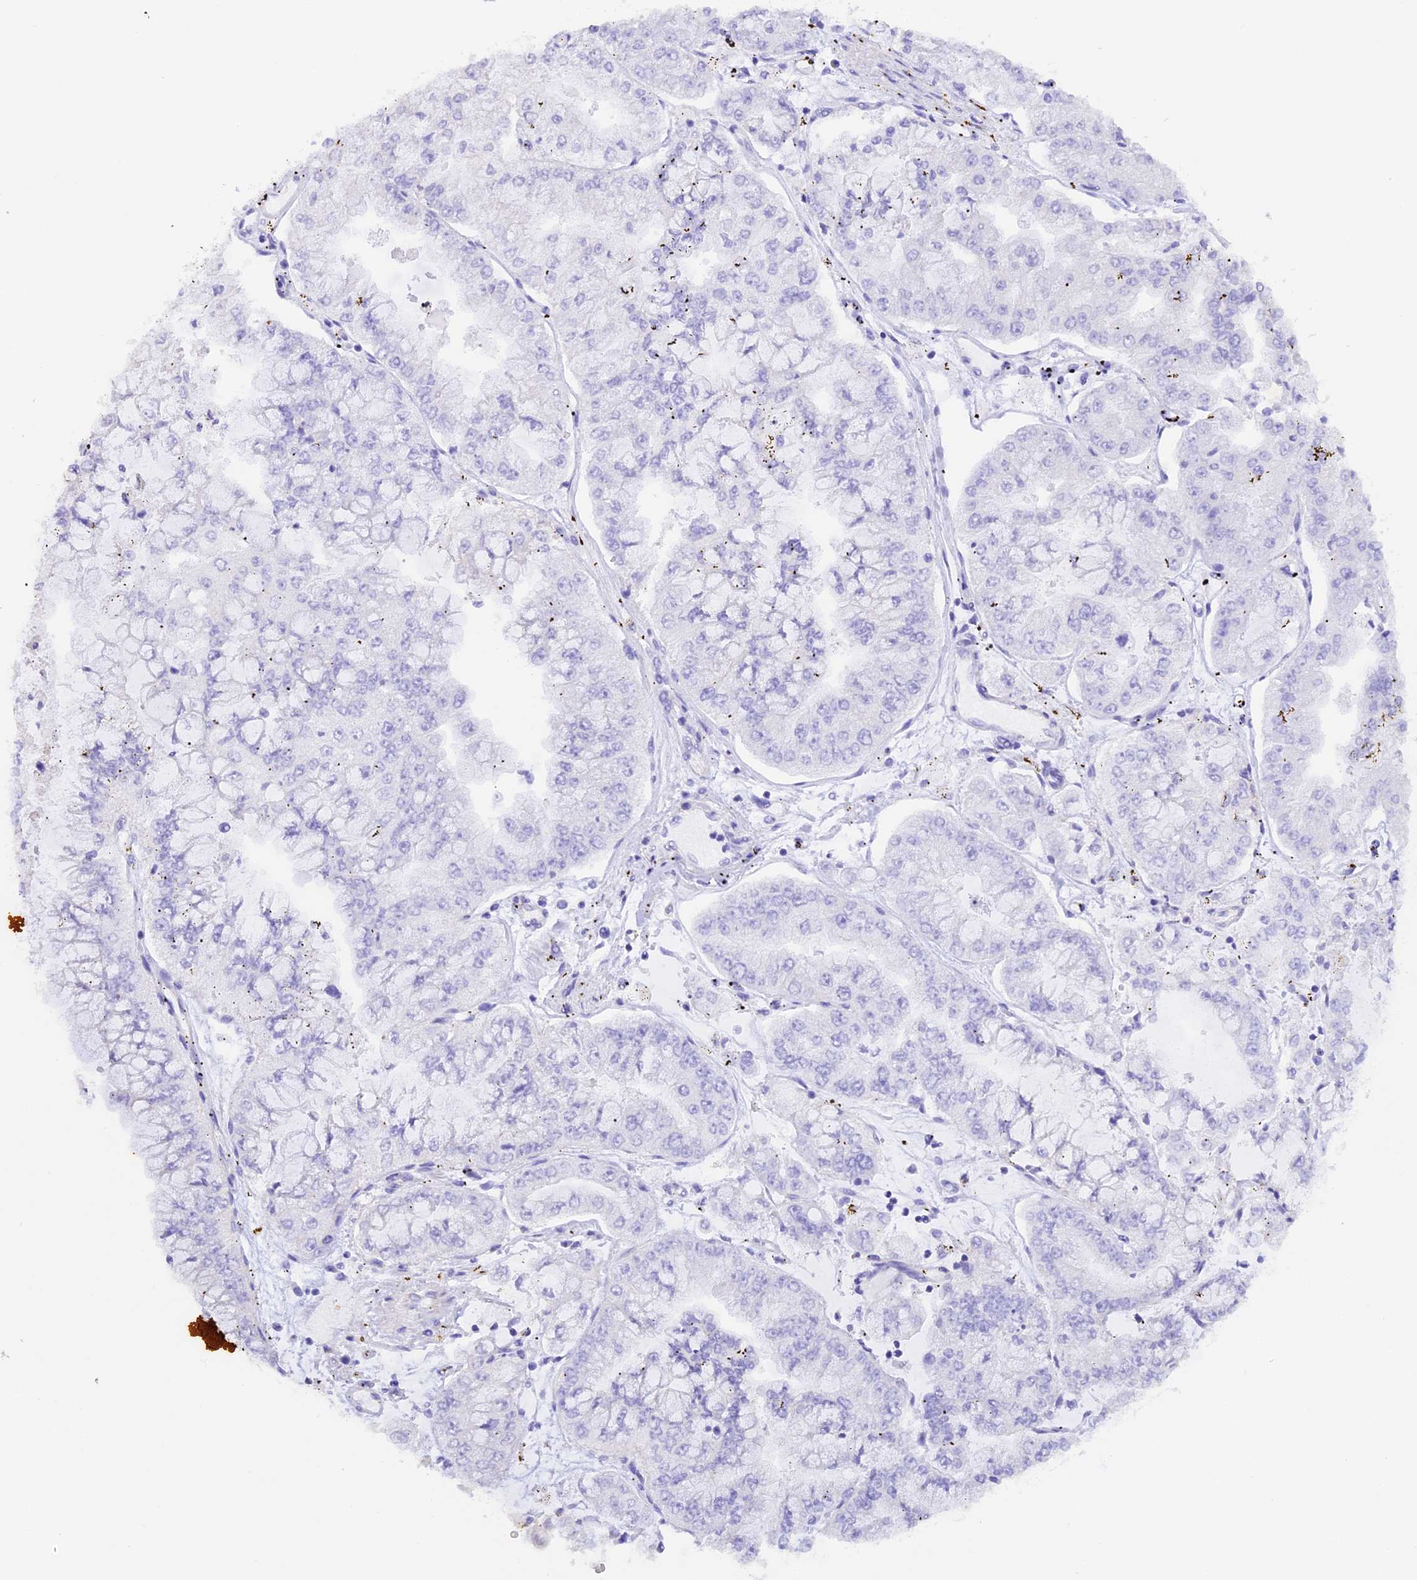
{"staining": {"intensity": "negative", "quantity": "none", "location": "none"}, "tissue": "stomach cancer", "cell_type": "Tumor cells", "image_type": "cancer", "snomed": [{"axis": "morphology", "description": "Adenocarcinoma, NOS"}, {"axis": "topography", "description": "Stomach"}], "caption": "Stomach adenocarcinoma was stained to show a protein in brown. There is no significant positivity in tumor cells. (DAB (3,3'-diaminobenzidine) immunohistochemistry (IHC) with hematoxylin counter stain).", "gene": "FAM193A", "patient": {"sex": "male", "age": 76}}